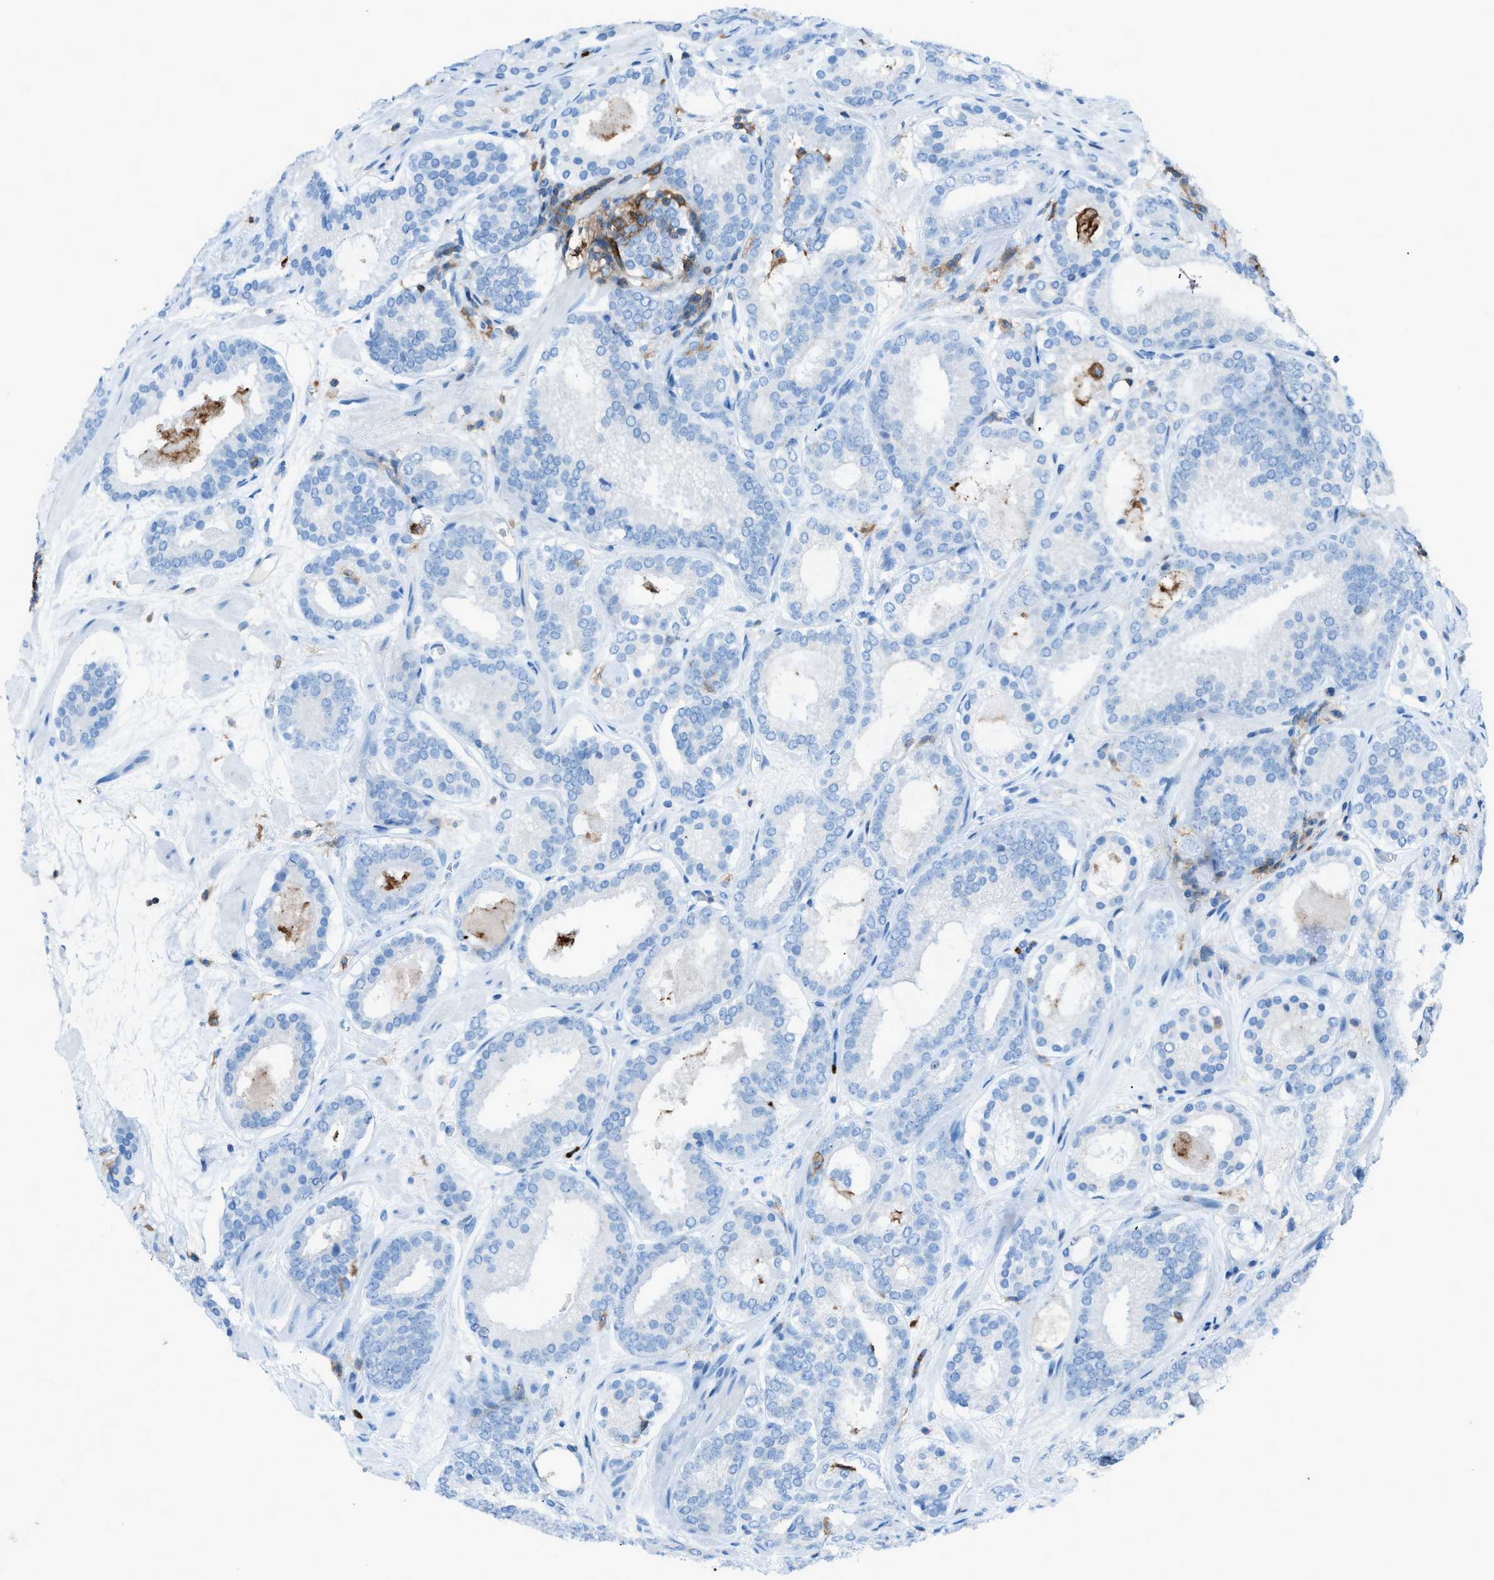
{"staining": {"intensity": "negative", "quantity": "none", "location": "none"}, "tissue": "prostate cancer", "cell_type": "Tumor cells", "image_type": "cancer", "snomed": [{"axis": "morphology", "description": "Adenocarcinoma, Low grade"}, {"axis": "topography", "description": "Prostate"}], "caption": "A high-resolution image shows immunohistochemistry staining of prostate cancer (low-grade adenocarcinoma), which shows no significant positivity in tumor cells. Brightfield microscopy of immunohistochemistry stained with DAB (3,3'-diaminobenzidine) (brown) and hematoxylin (blue), captured at high magnification.", "gene": "ITGB2", "patient": {"sex": "male", "age": 69}}